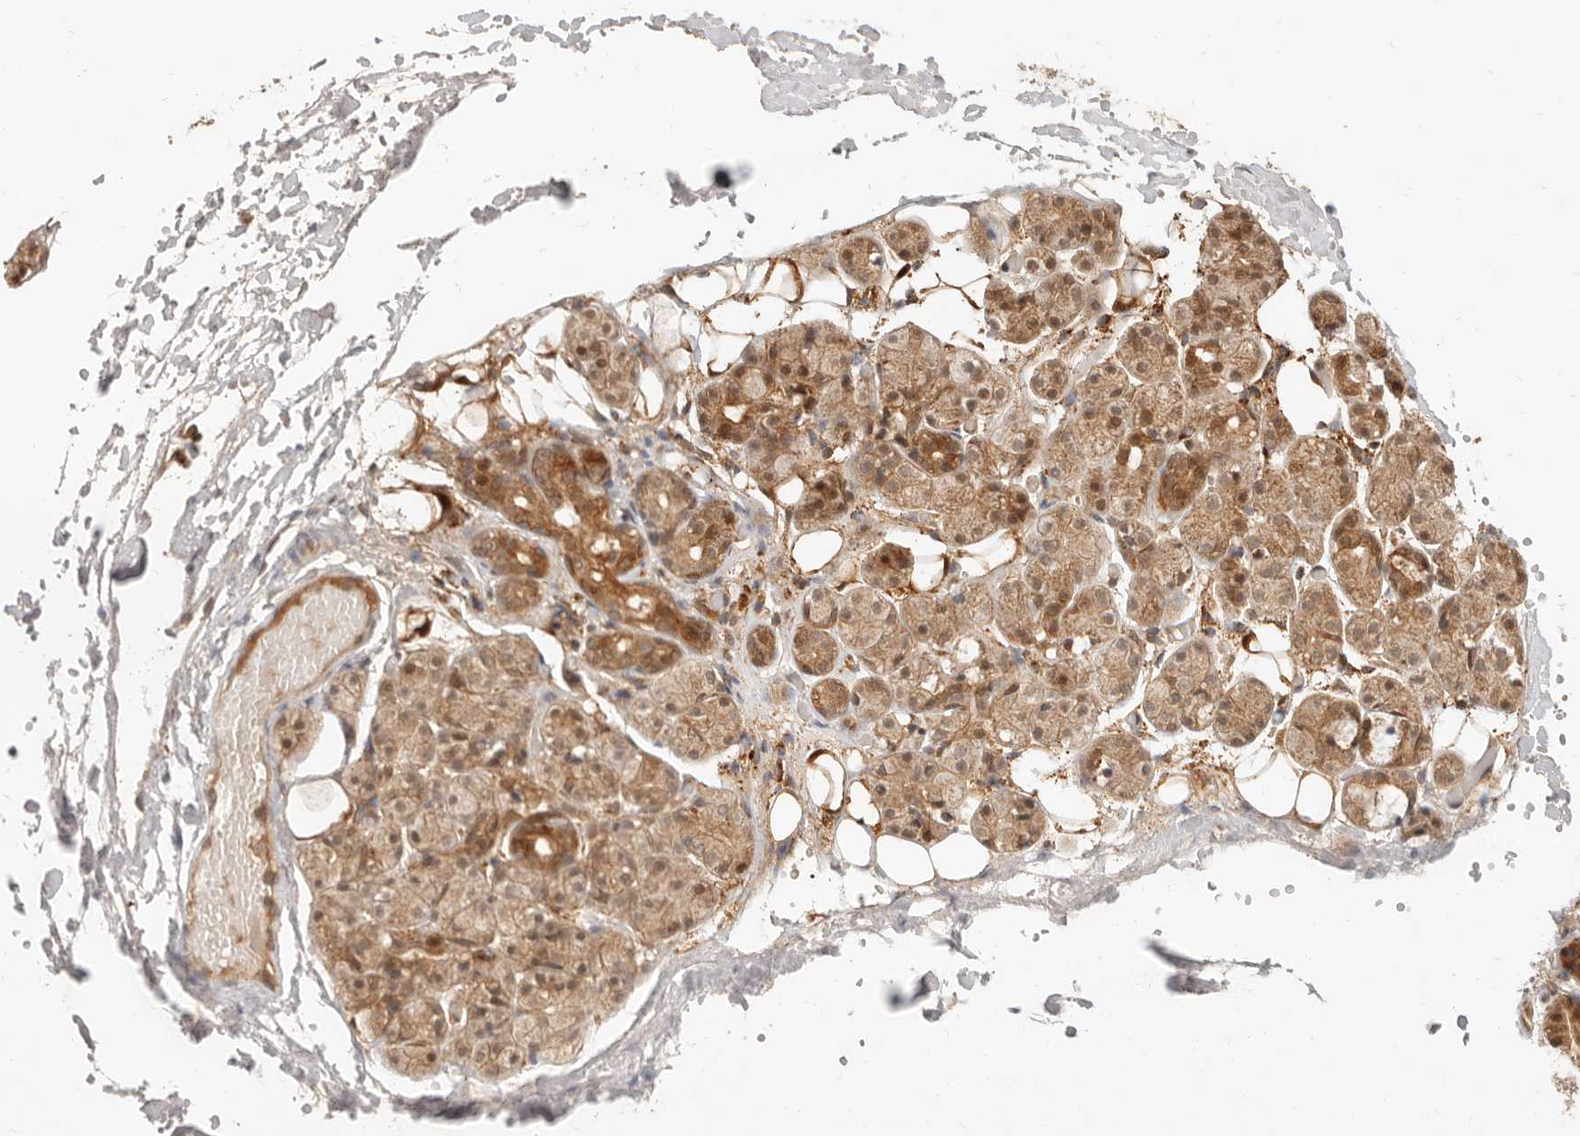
{"staining": {"intensity": "moderate", "quantity": ">75%", "location": "cytoplasmic/membranous,nuclear"}, "tissue": "salivary gland", "cell_type": "Glandular cells", "image_type": "normal", "snomed": [{"axis": "morphology", "description": "Normal tissue, NOS"}, {"axis": "topography", "description": "Salivary gland"}], "caption": "Glandular cells demonstrate medium levels of moderate cytoplasmic/membranous,nuclear staining in about >75% of cells in normal human salivary gland. The protein of interest is stained brown, and the nuclei are stained in blue (DAB (3,3'-diaminobenzidine) IHC with brightfield microscopy, high magnification).", "gene": "BAALC", "patient": {"sex": "male", "age": 63}}